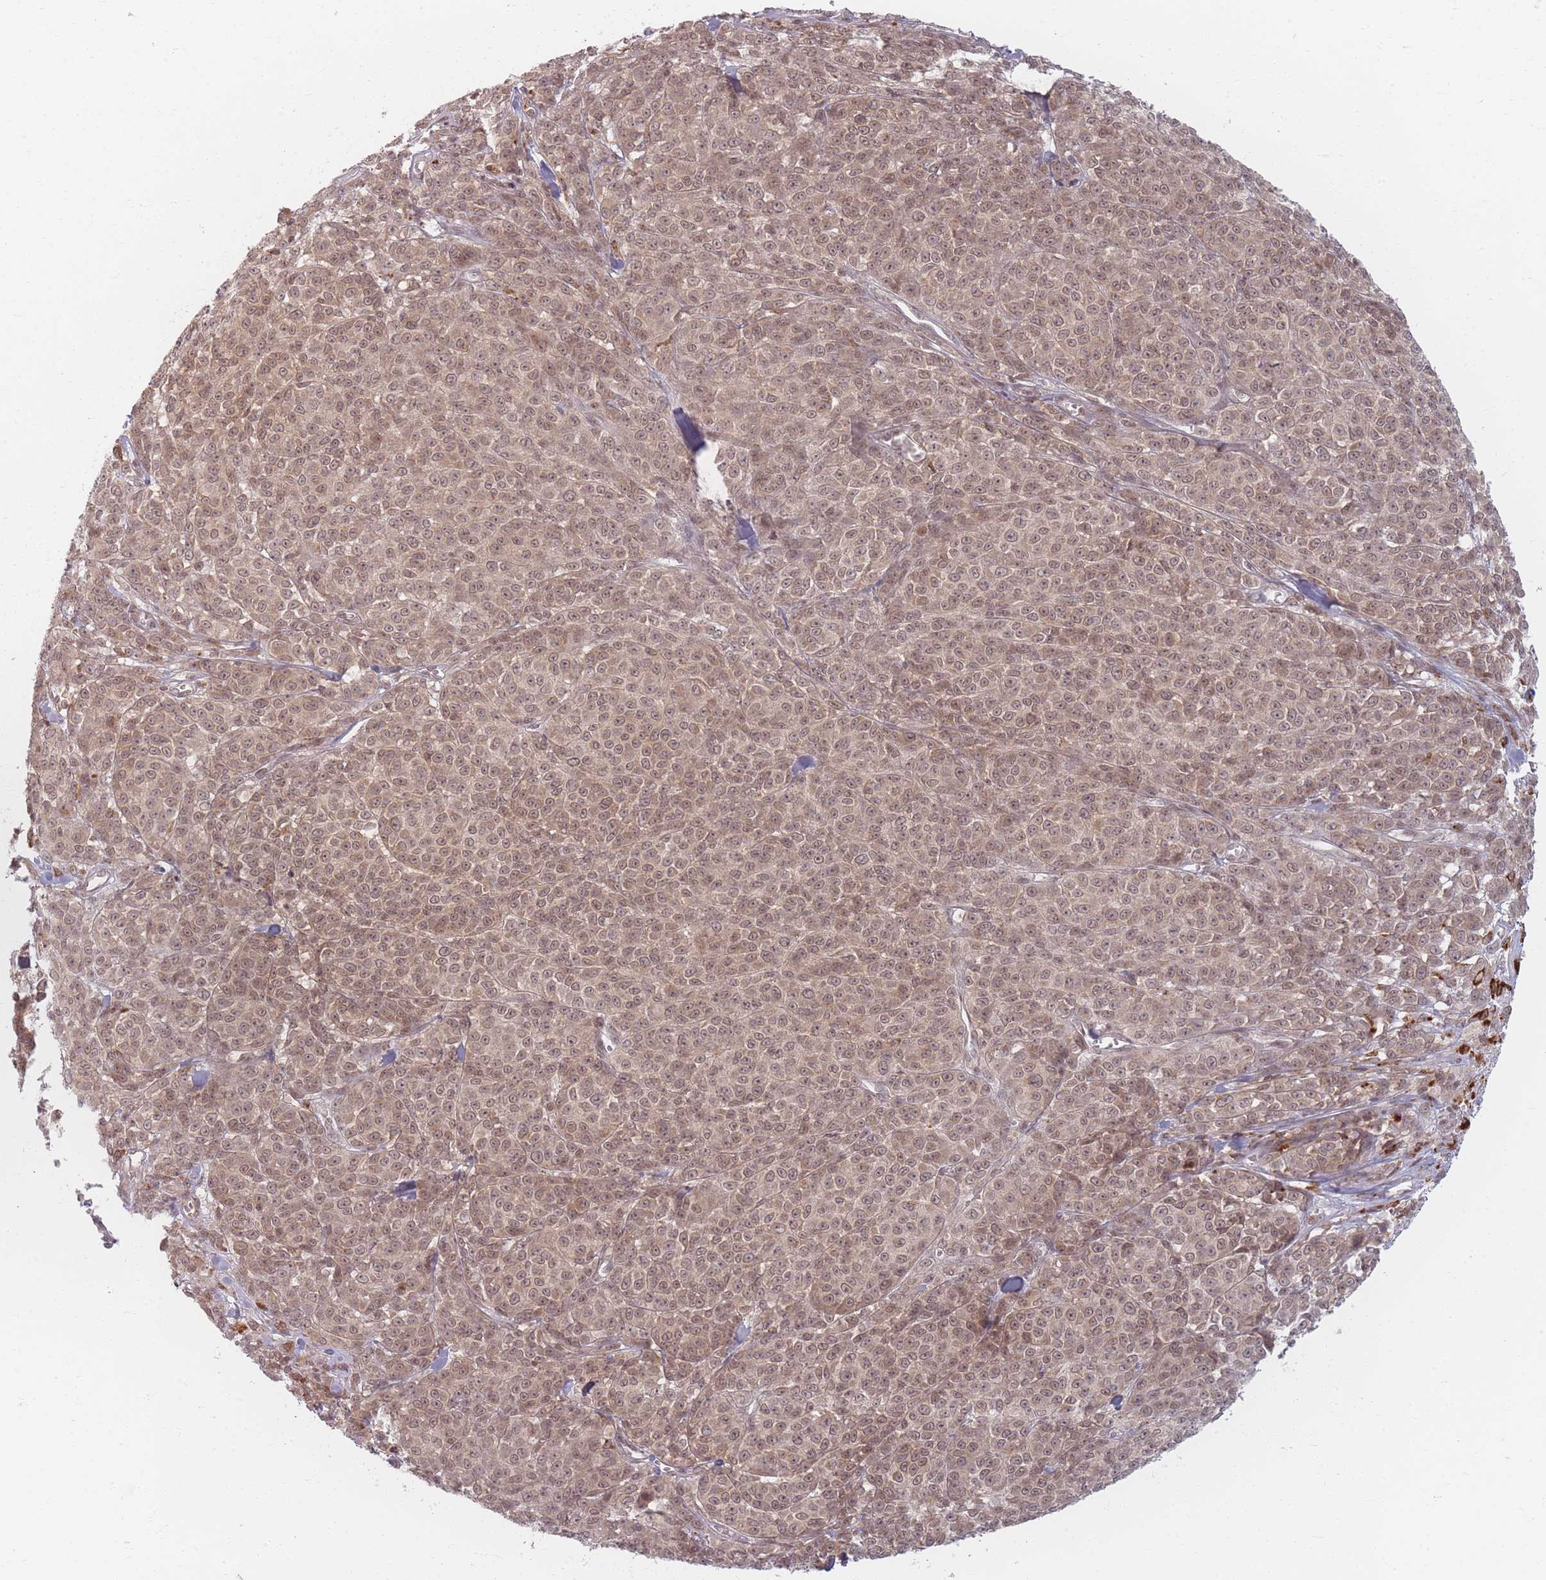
{"staining": {"intensity": "moderate", "quantity": ">75%", "location": "cytoplasmic/membranous,nuclear"}, "tissue": "melanoma", "cell_type": "Tumor cells", "image_type": "cancer", "snomed": [{"axis": "morphology", "description": "Normal tissue, NOS"}, {"axis": "morphology", "description": "Malignant melanoma, NOS"}, {"axis": "topography", "description": "Skin"}], "caption": "Immunohistochemistry photomicrograph of neoplastic tissue: malignant melanoma stained using immunohistochemistry shows medium levels of moderate protein expression localized specifically in the cytoplasmic/membranous and nuclear of tumor cells, appearing as a cytoplasmic/membranous and nuclear brown color.", "gene": "SPATA45", "patient": {"sex": "female", "age": 34}}